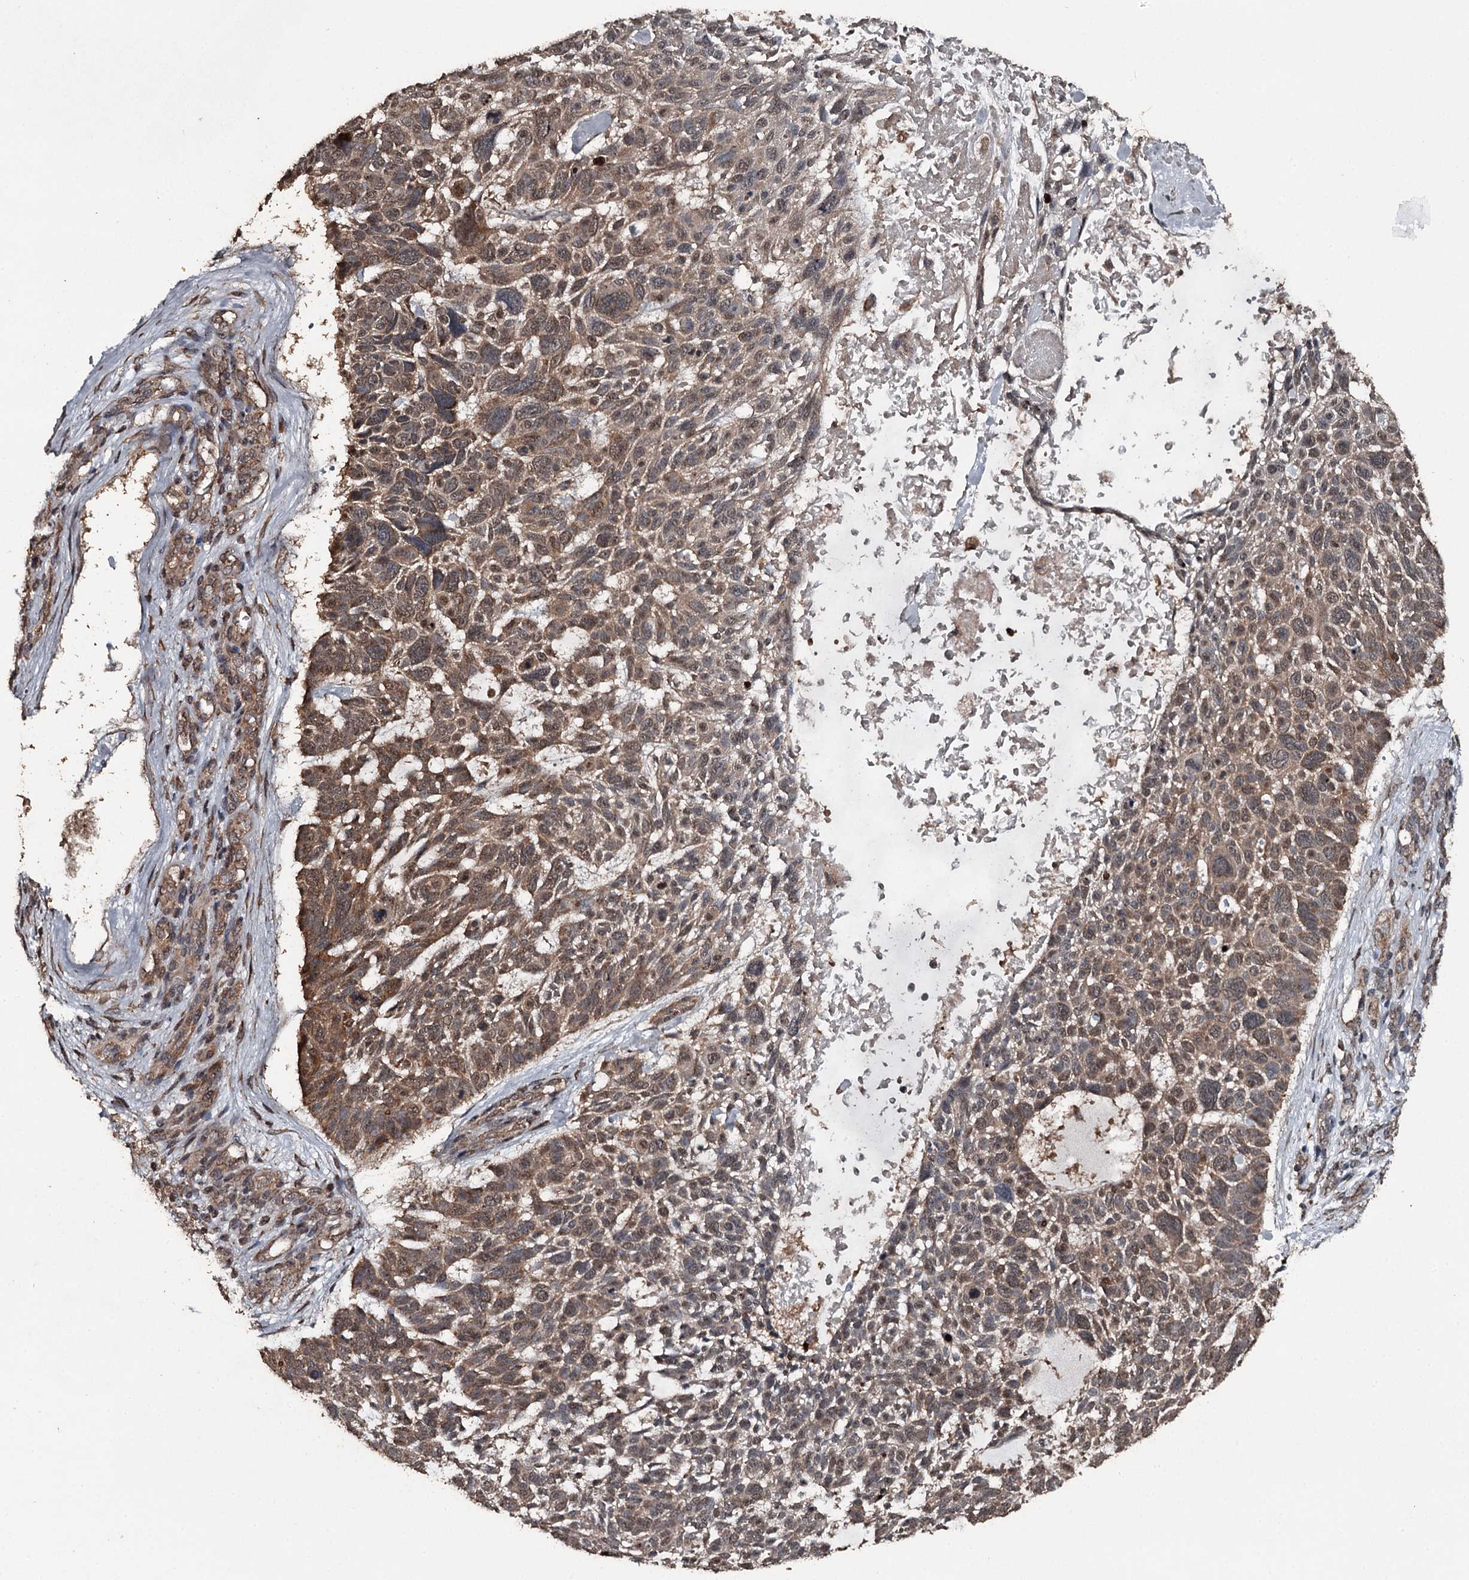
{"staining": {"intensity": "moderate", "quantity": ">75%", "location": "cytoplasmic/membranous,nuclear"}, "tissue": "skin cancer", "cell_type": "Tumor cells", "image_type": "cancer", "snomed": [{"axis": "morphology", "description": "Basal cell carcinoma"}, {"axis": "topography", "description": "Skin"}], "caption": "This image exhibits immunohistochemistry staining of human basal cell carcinoma (skin), with medium moderate cytoplasmic/membranous and nuclear staining in about >75% of tumor cells.", "gene": "WIPI1", "patient": {"sex": "male", "age": 88}}